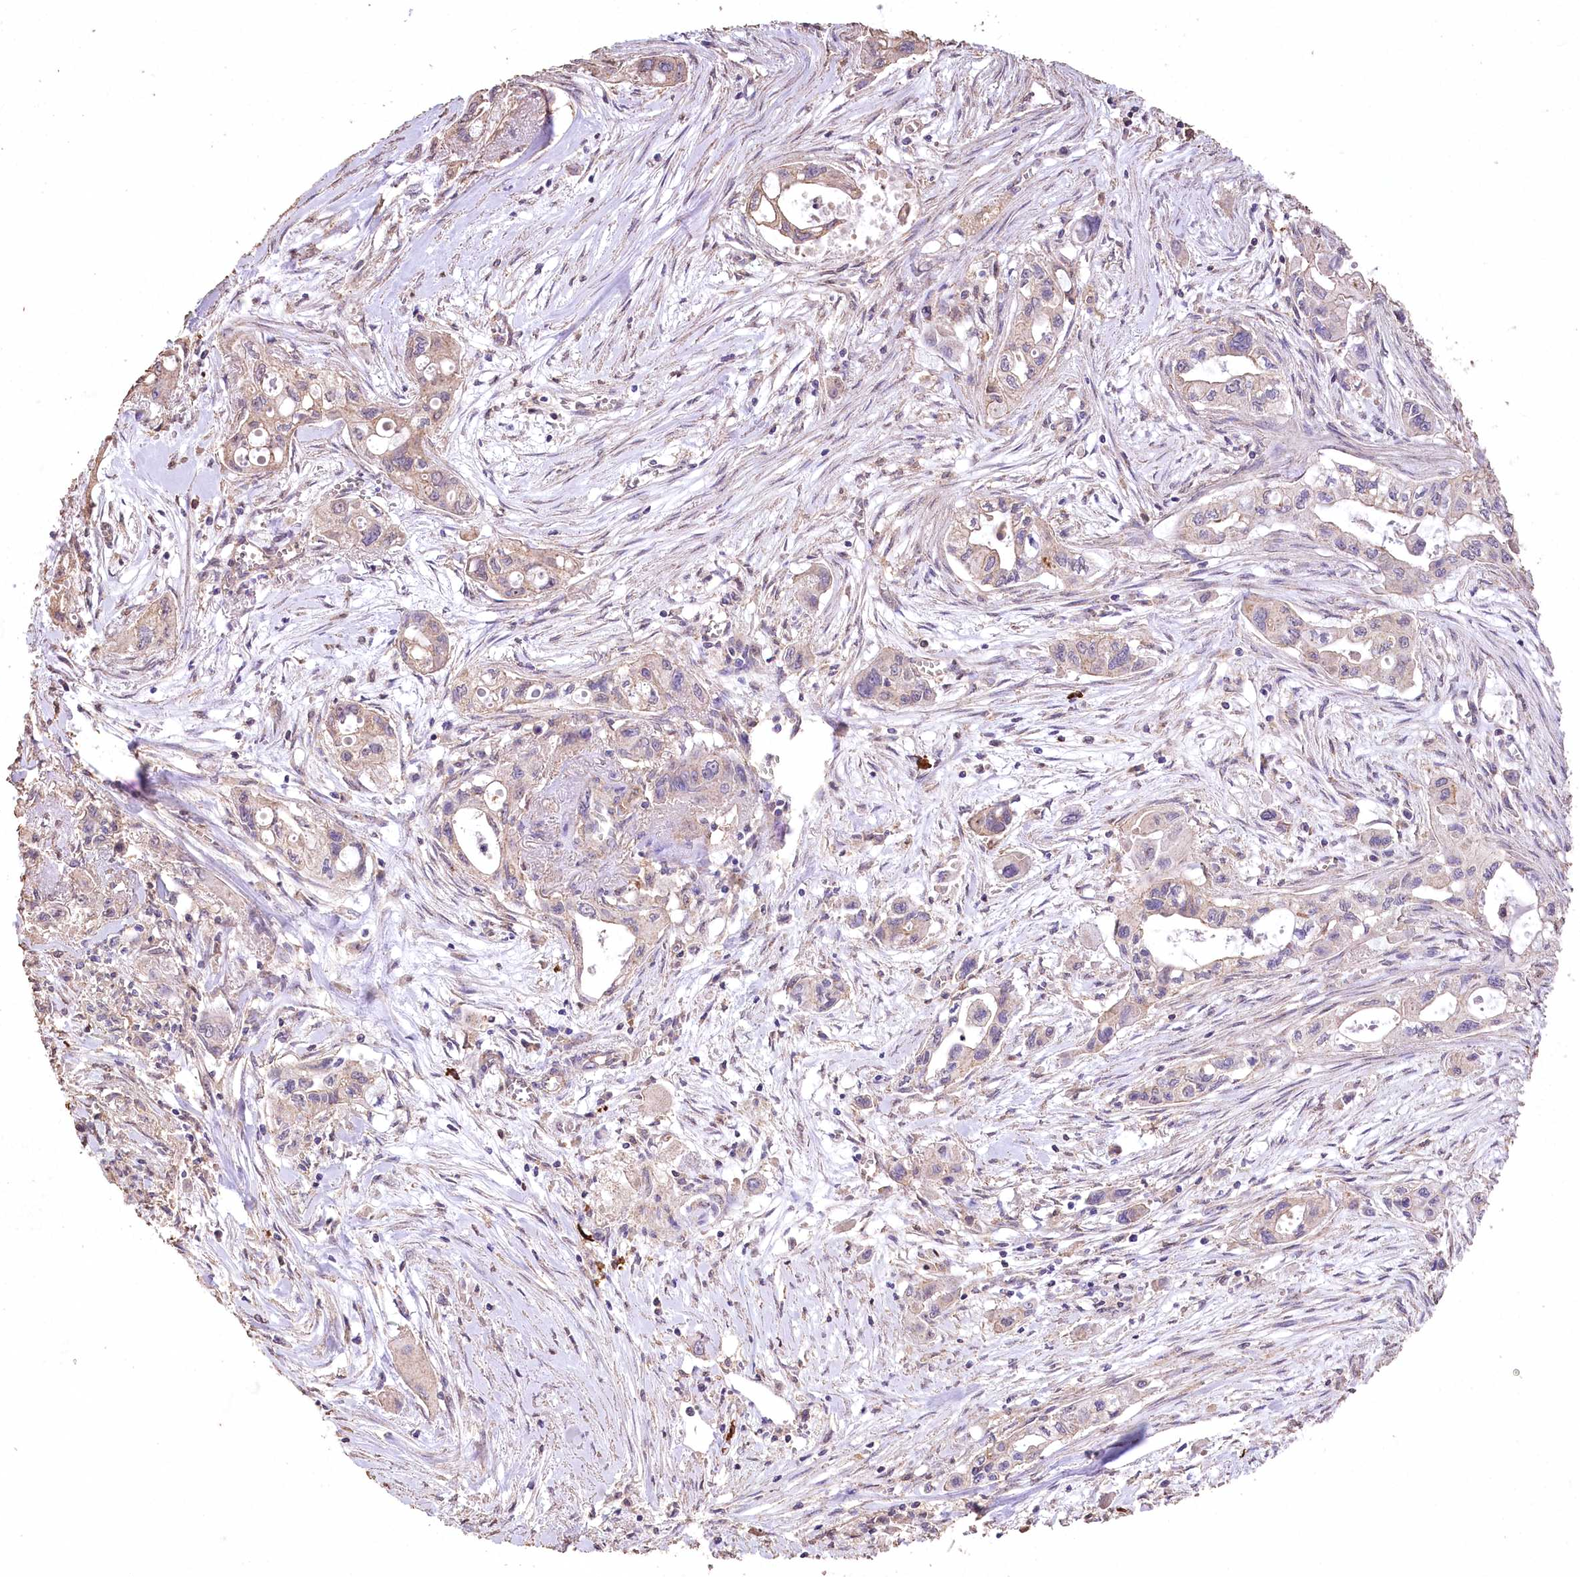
{"staining": {"intensity": "weak", "quantity": ">75%", "location": "cytoplasmic/membranous"}, "tissue": "pancreatic cancer", "cell_type": "Tumor cells", "image_type": "cancer", "snomed": [{"axis": "morphology", "description": "Adenocarcinoma, NOS"}, {"axis": "topography", "description": "Pancreas"}], "caption": "A brown stain shows weak cytoplasmic/membranous staining of a protein in human pancreatic cancer (adenocarcinoma) tumor cells.", "gene": "IREB2", "patient": {"sex": "male", "age": 75}}